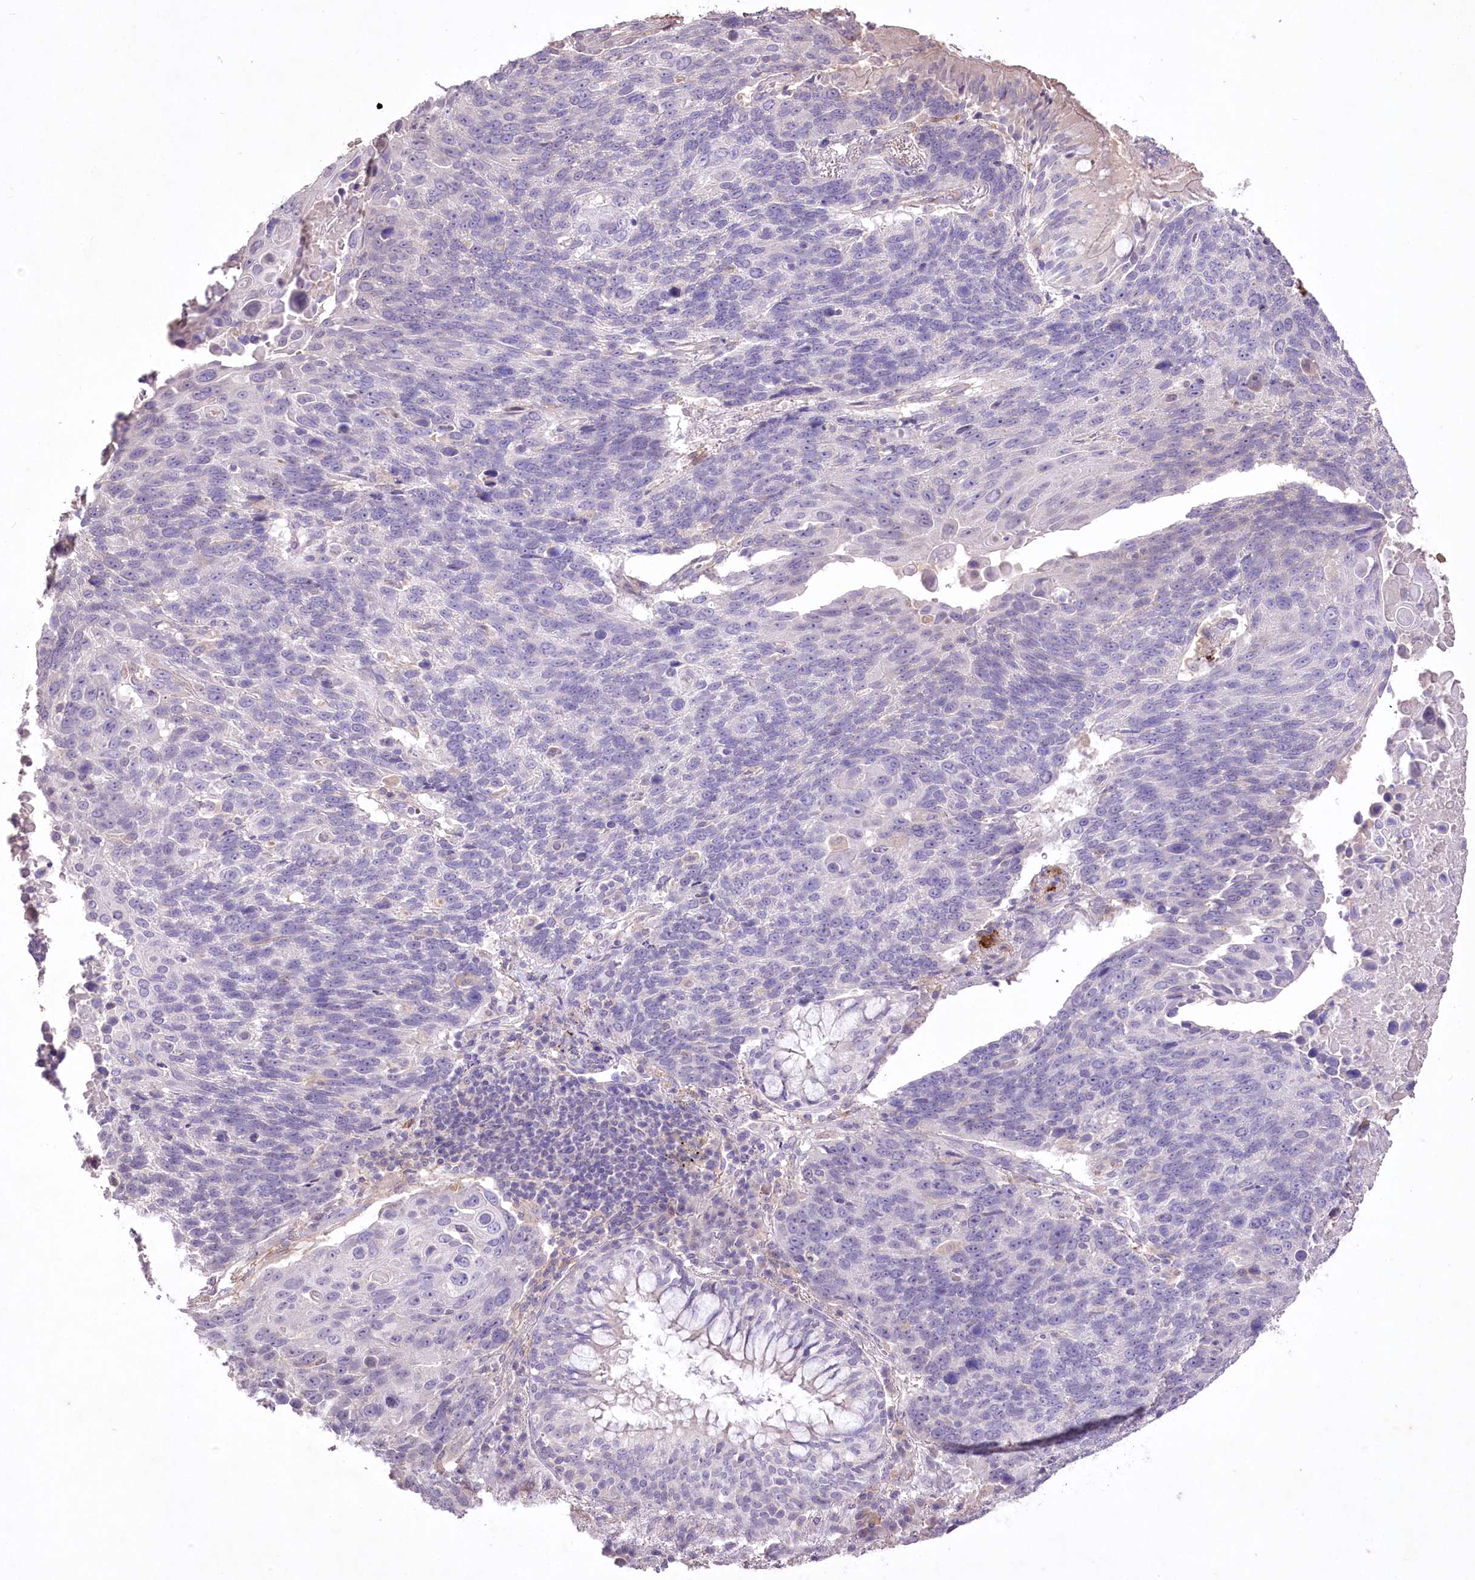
{"staining": {"intensity": "negative", "quantity": "none", "location": "none"}, "tissue": "lung cancer", "cell_type": "Tumor cells", "image_type": "cancer", "snomed": [{"axis": "morphology", "description": "Squamous cell carcinoma, NOS"}, {"axis": "topography", "description": "Lung"}], "caption": "Histopathology image shows no significant protein staining in tumor cells of lung squamous cell carcinoma.", "gene": "ENPP1", "patient": {"sex": "male", "age": 66}}